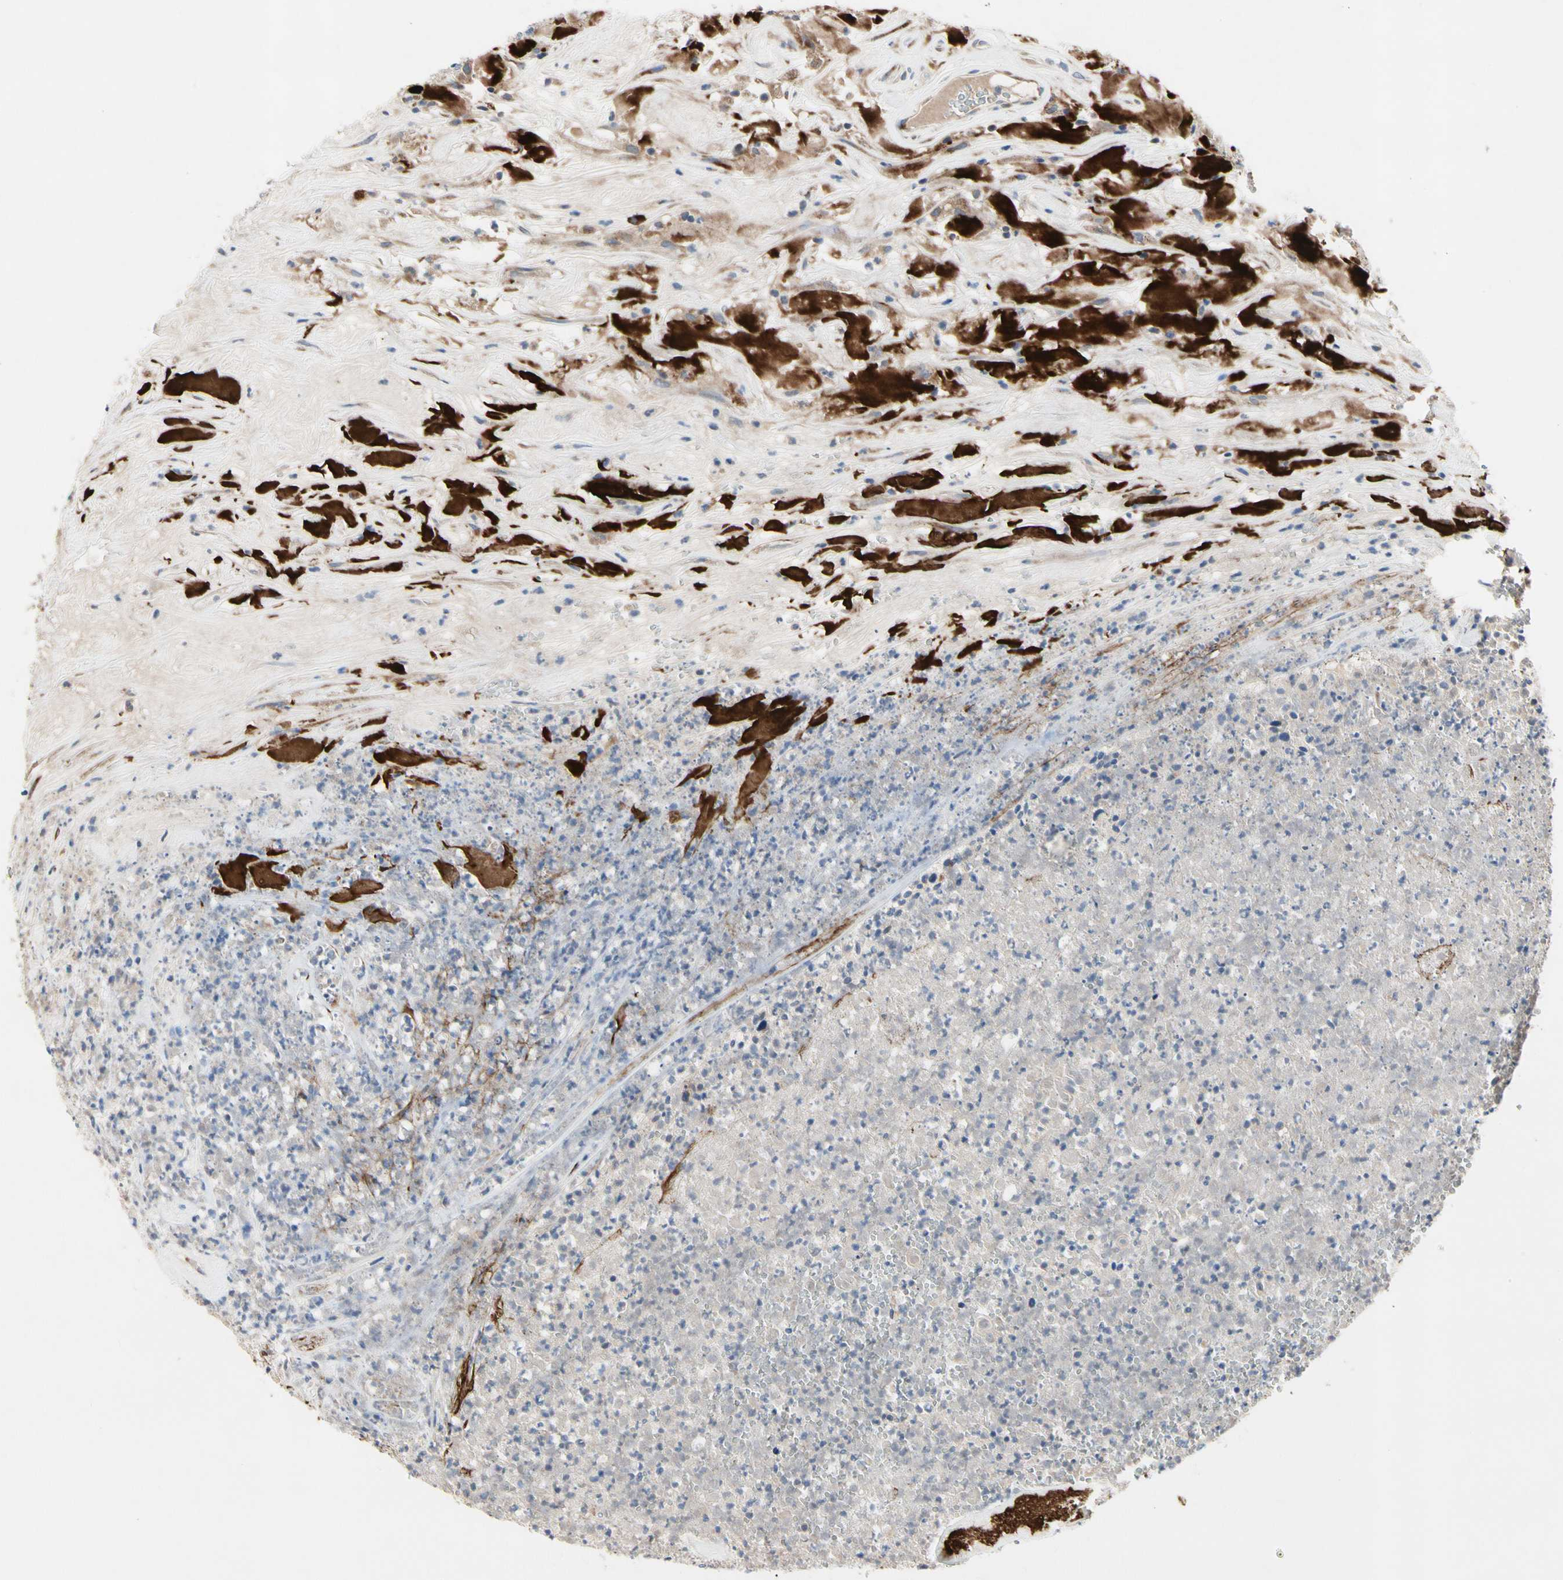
{"staining": {"intensity": "weak", "quantity": ">75%", "location": "cytoplasmic/membranous,nuclear"}, "tissue": "urothelial cancer", "cell_type": "Tumor cells", "image_type": "cancer", "snomed": [{"axis": "morphology", "description": "Urothelial carcinoma, High grade"}, {"axis": "topography", "description": "Urinary bladder"}], "caption": "High-magnification brightfield microscopy of high-grade urothelial carcinoma stained with DAB (3,3'-diaminobenzidine) (brown) and counterstained with hematoxylin (blue). tumor cells exhibit weak cytoplasmic/membranous and nuclear expression is identified in about>75% of cells.", "gene": "MMEL1", "patient": {"sex": "male", "age": 66}}